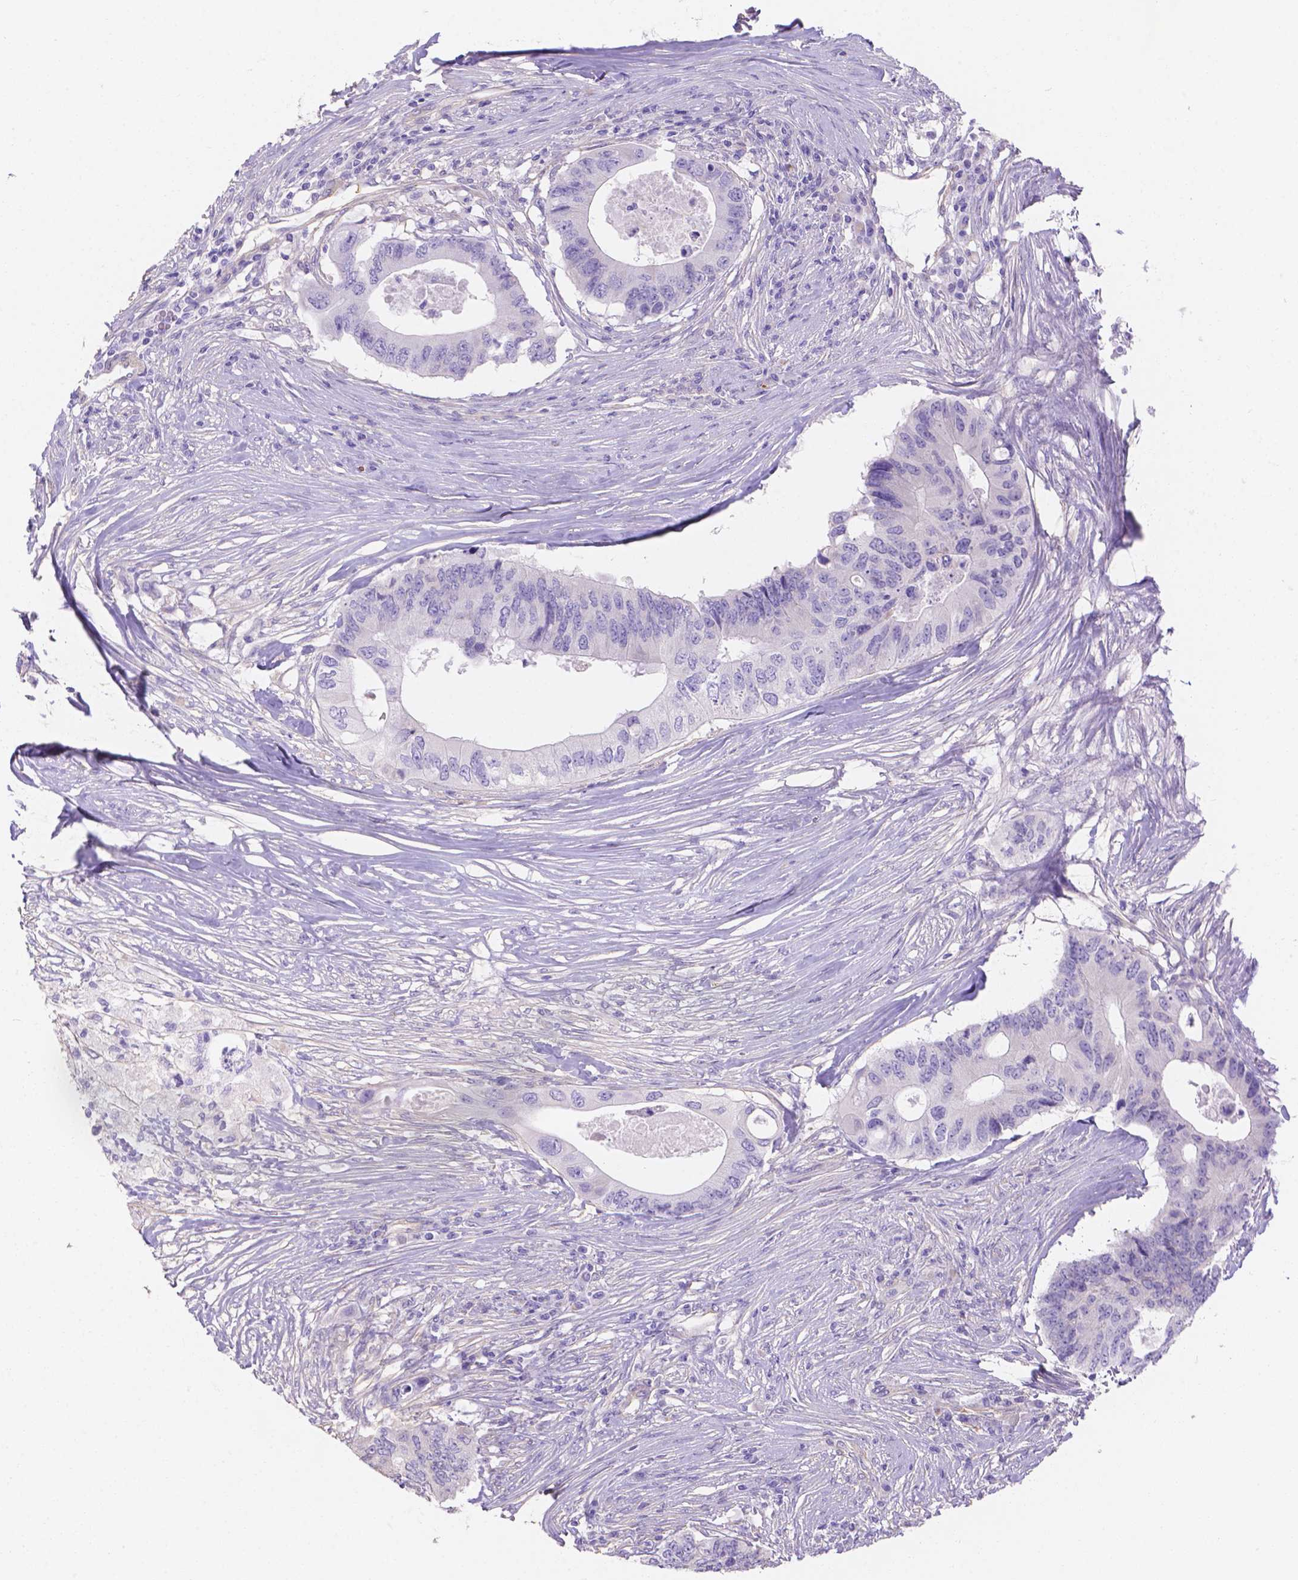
{"staining": {"intensity": "negative", "quantity": "none", "location": "none"}, "tissue": "colorectal cancer", "cell_type": "Tumor cells", "image_type": "cancer", "snomed": [{"axis": "morphology", "description": "Adenocarcinoma, NOS"}, {"axis": "topography", "description": "Colon"}], "caption": "High magnification brightfield microscopy of adenocarcinoma (colorectal) stained with DAB (3,3'-diaminobenzidine) (brown) and counterstained with hematoxylin (blue): tumor cells show no significant positivity. Nuclei are stained in blue.", "gene": "SLC40A1", "patient": {"sex": "male", "age": 71}}